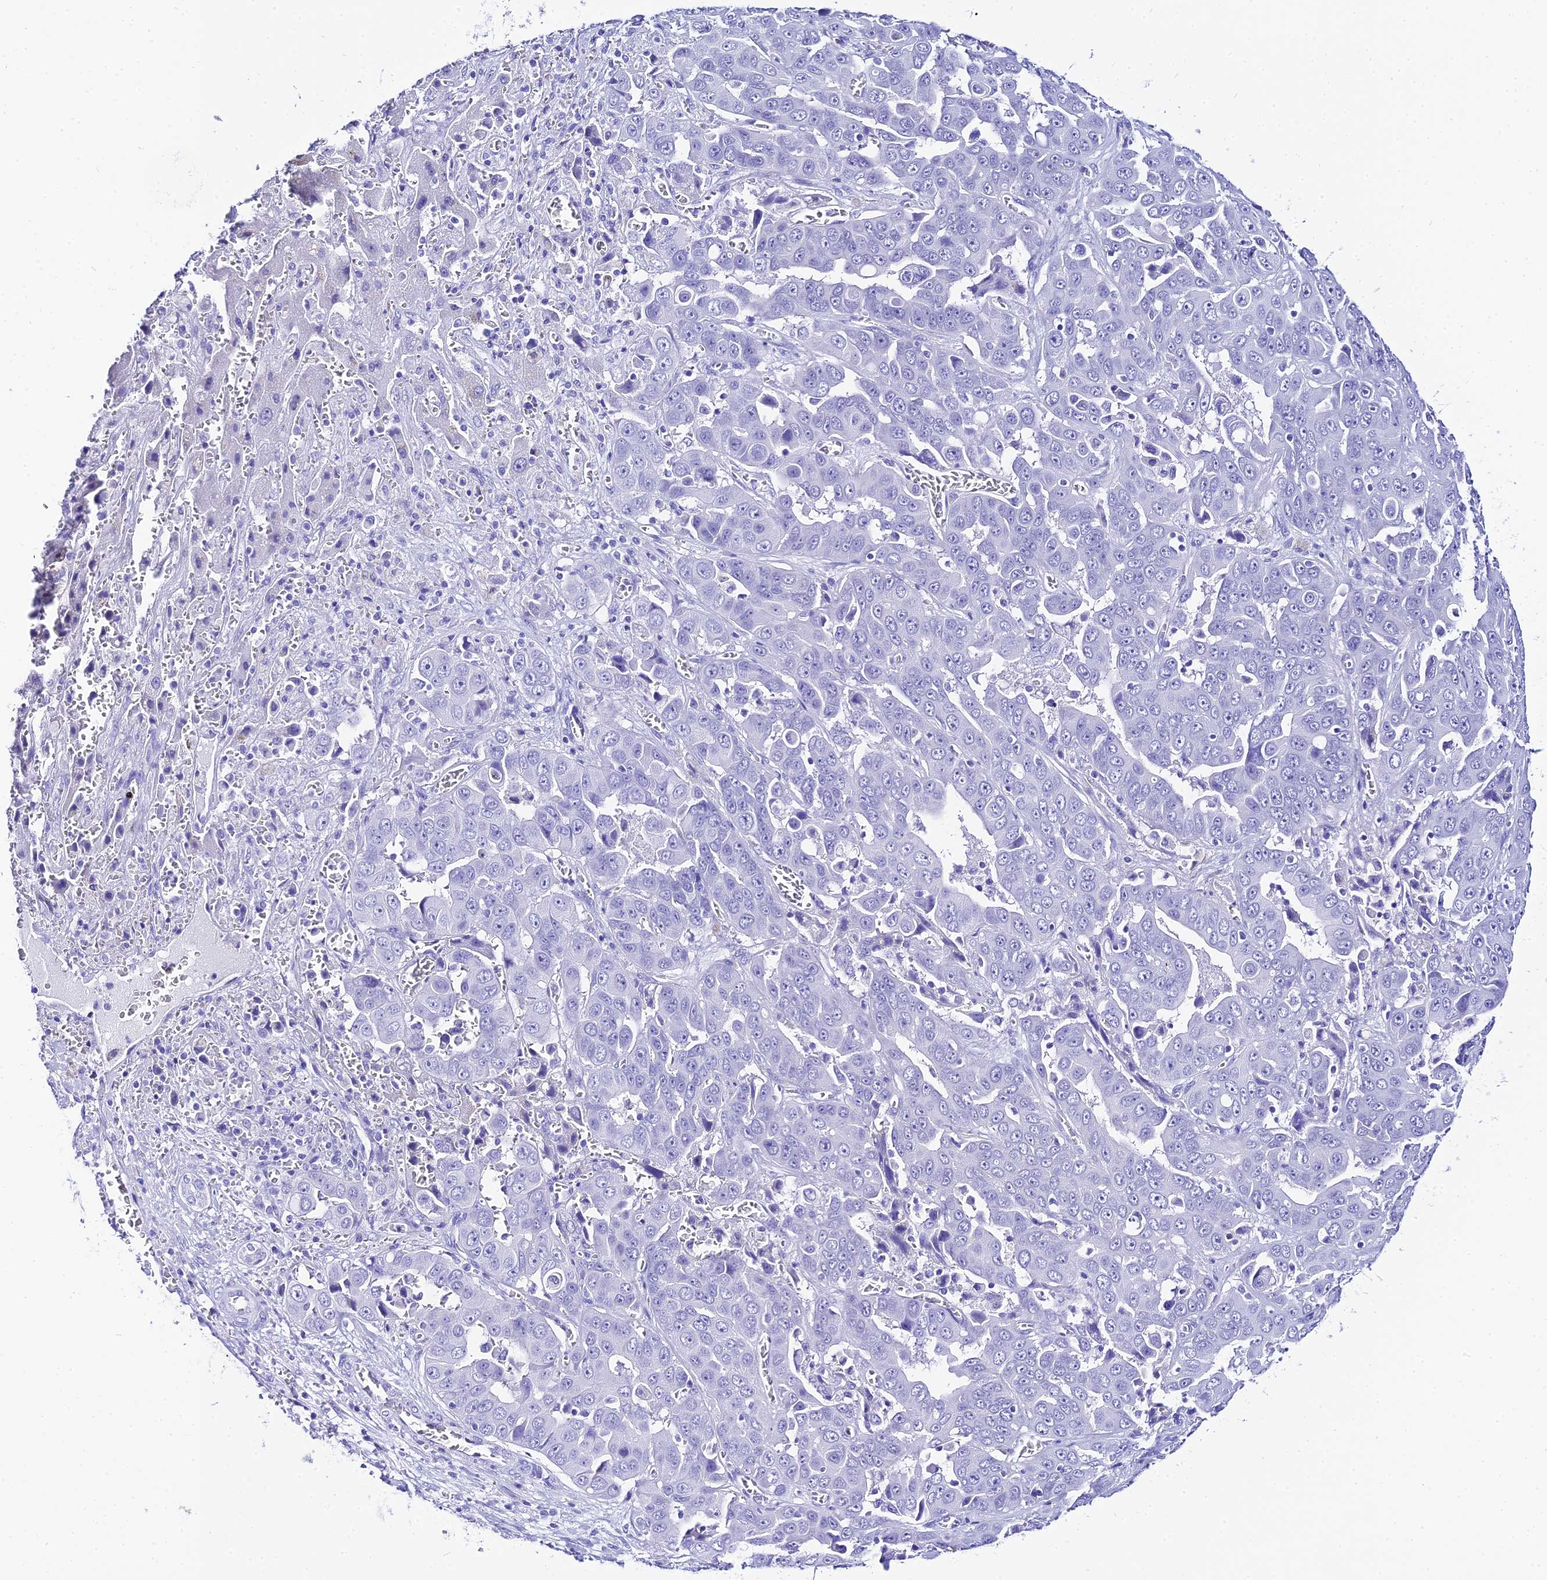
{"staining": {"intensity": "negative", "quantity": "none", "location": "none"}, "tissue": "liver cancer", "cell_type": "Tumor cells", "image_type": "cancer", "snomed": [{"axis": "morphology", "description": "Cholangiocarcinoma"}, {"axis": "topography", "description": "Liver"}], "caption": "Protein analysis of cholangiocarcinoma (liver) reveals no significant expression in tumor cells.", "gene": "TRMT44", "patient": {"sex": "female", "age": 52}}